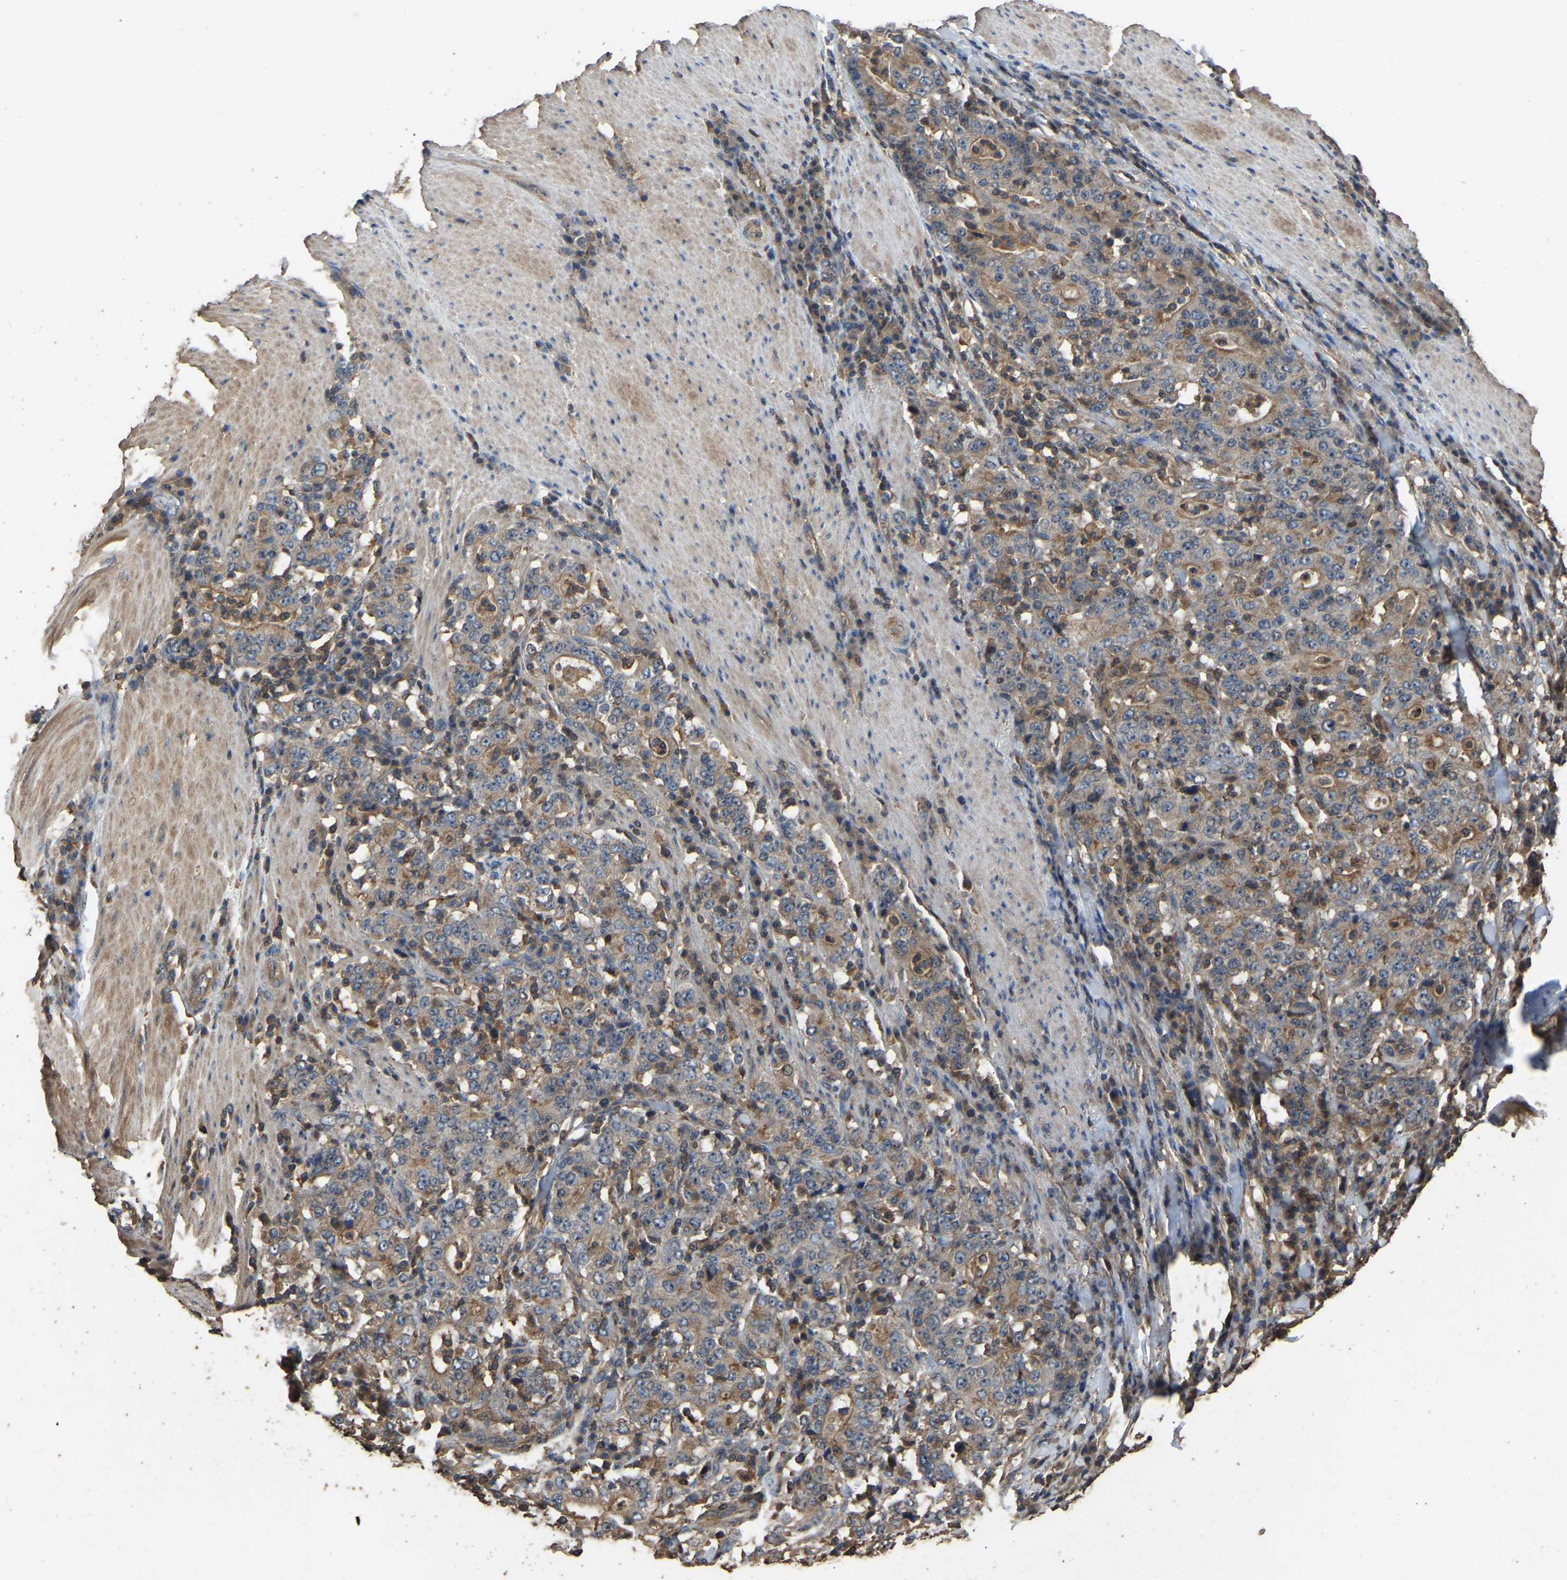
{"staining": {"intensity": "weak", "quantity": "25%-75%", "location": "cytoplasmic/membranous"}, "tissue": "stomach cancer", "cell_type": "Tumor cells", "image_type": "cancer", "snomed": [{"axis": "morphology", "description": "Normal tissue, NOS"}, {"axis": "morphology", "description": "Adenocarcinoma, NOS"}, {"axis": "topography", "description": "Stomach, upper"}, {"axis": "topography", "description": "Stomach"}], "caption": "Protein analysis of stomach adenocarcinoma tissue reveals weak cytoplasmic/membranous expression in approximately 25%-75% of tumor cells. The staining is performed using DAB brown chromogen to label protein expression. The nuclei are counter-stained blue using hematoxylin.", "gene": "FHIT", "patient": {"sex": "male", "age": 59}}